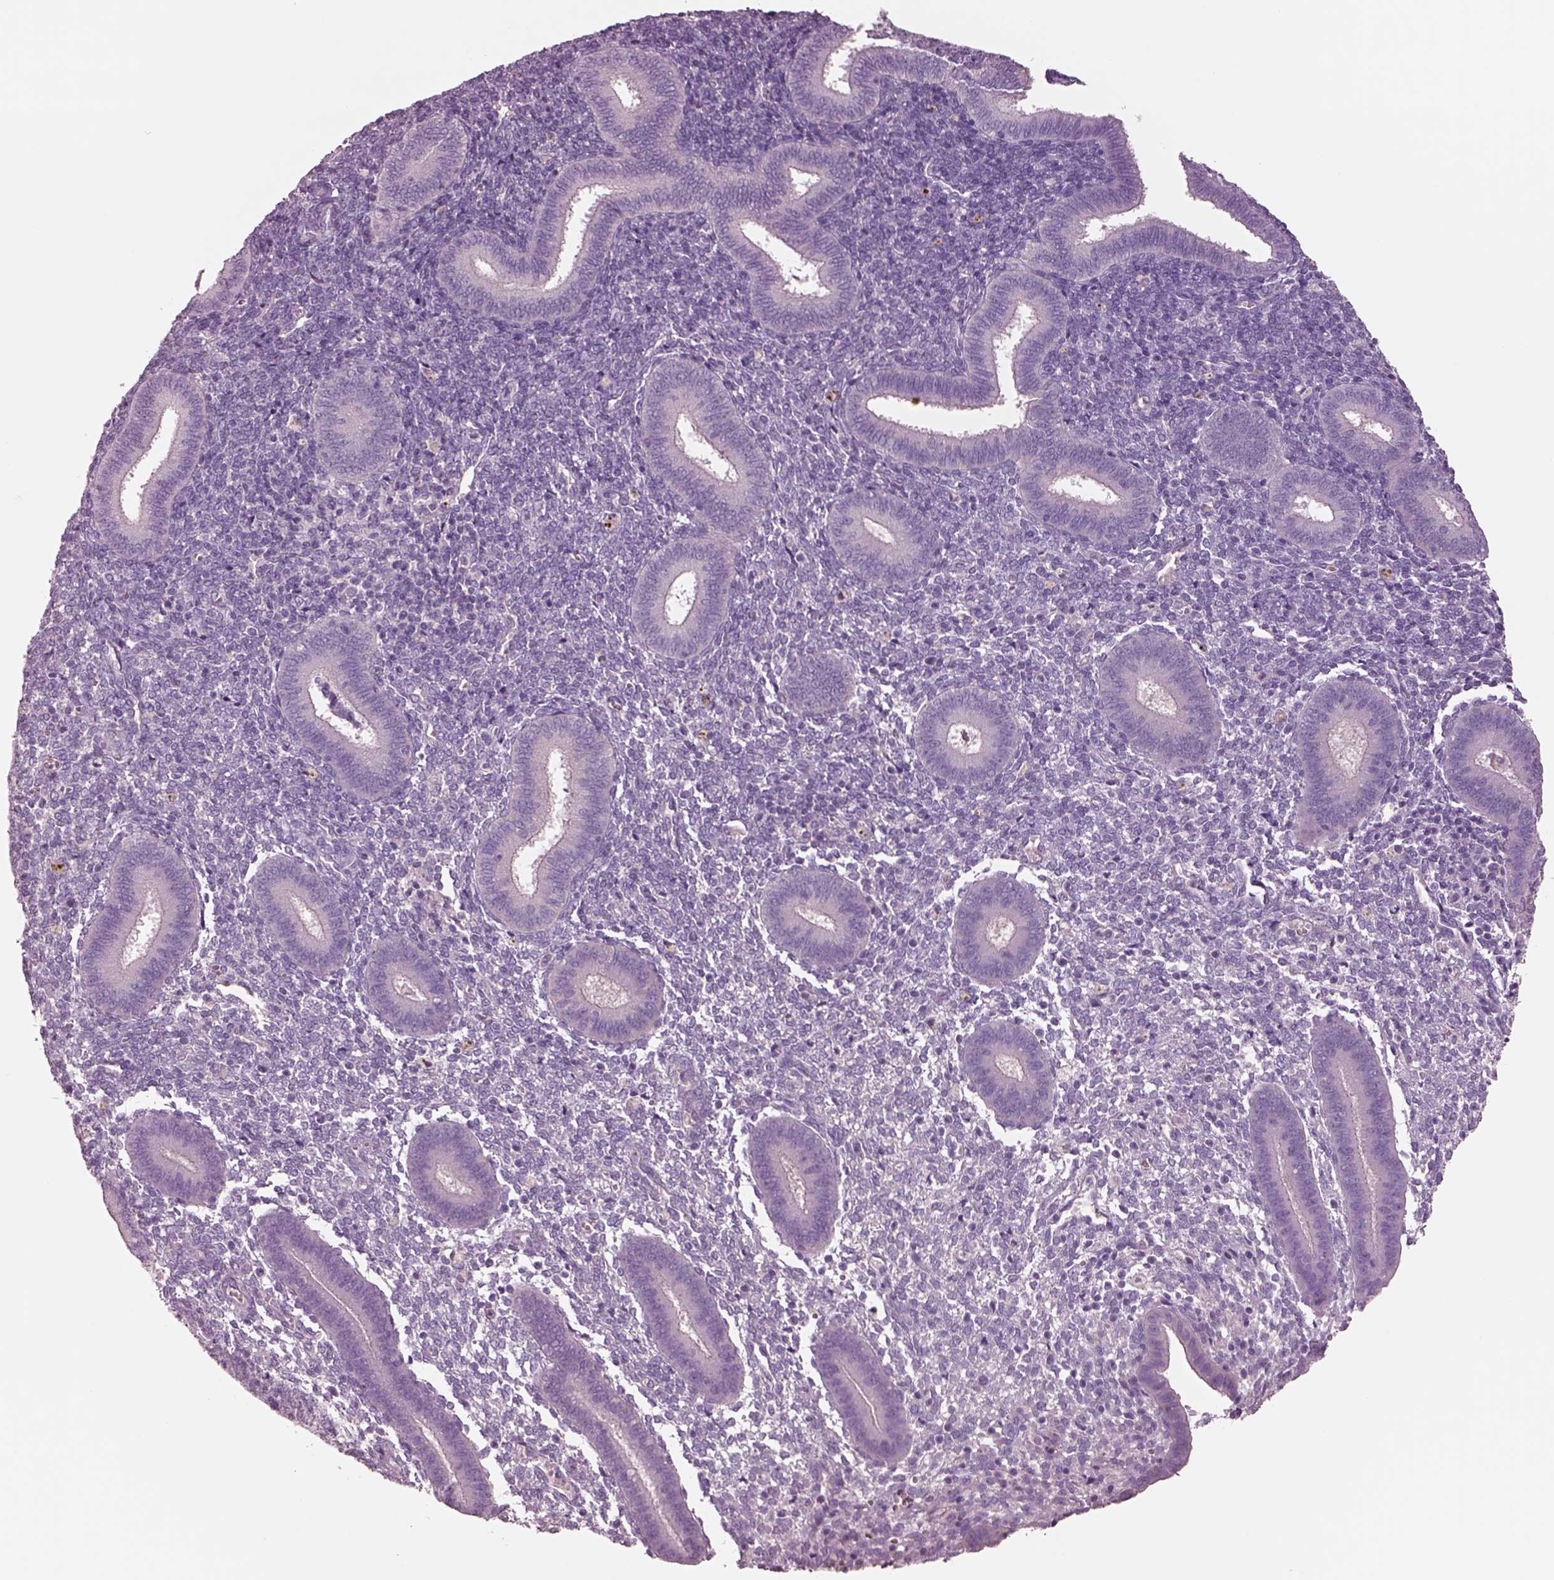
{"staining": {"intensity": "negative", "quantity": "none", "location": "none"}, "tissue": "endometrium", "cell_type": "Cells in endometrial stroma", "image_type": "normal", "snomed": [{"axis": "morphology", "description": "Normal tissue, NOS"}, {"axis": "topography", "description": "Endometrium"}], "caption": "Human endometrium stained for a protein using immunohistochemistry (IHC) reveals no positivity in cells in endometrial stroma.", "gene": "IGLL1", "patient": {"sex": "female", "age": 25}}